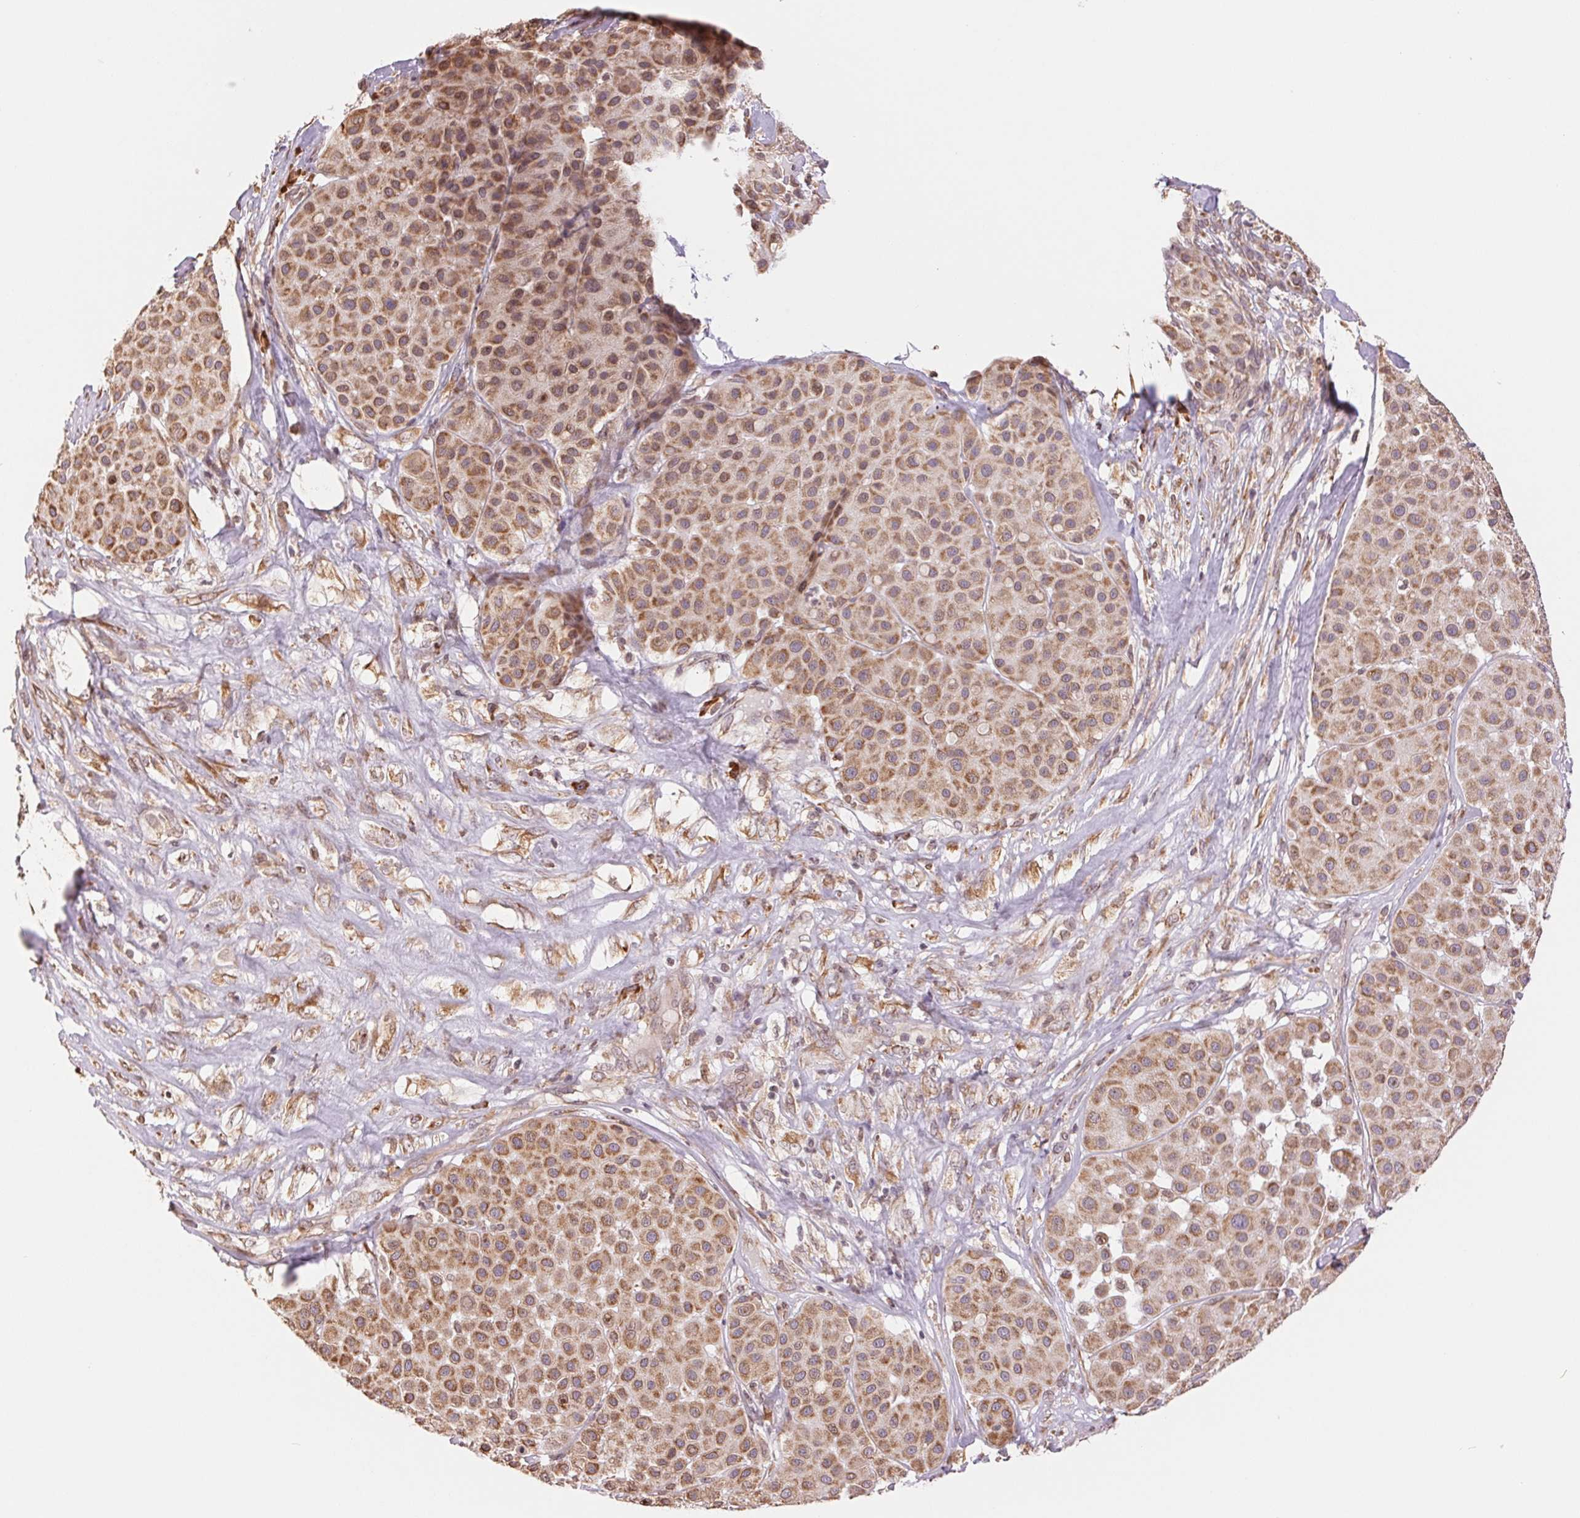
{"staining": {"intensity": "moderate", "quantity": ">75%", "location": "cytoplasmic/membranous"}, "tissue": "melanoma", "cell_type": "Tumor cells", "image_type": "cancer", "snomed": [{"axis": "morphology", "description": "Malignant melanoma, Metastatic site"}, {"axis": "topography", "description": "Smooth muscle"}], "caption": "Moderate cytoplasmic/membranous positivity for a protein is seen in about >75% of tumor cells of melanoma using immunohistochemistry.", "gene": "RPN1", "patient": {"sex": "male", "age": 41}}